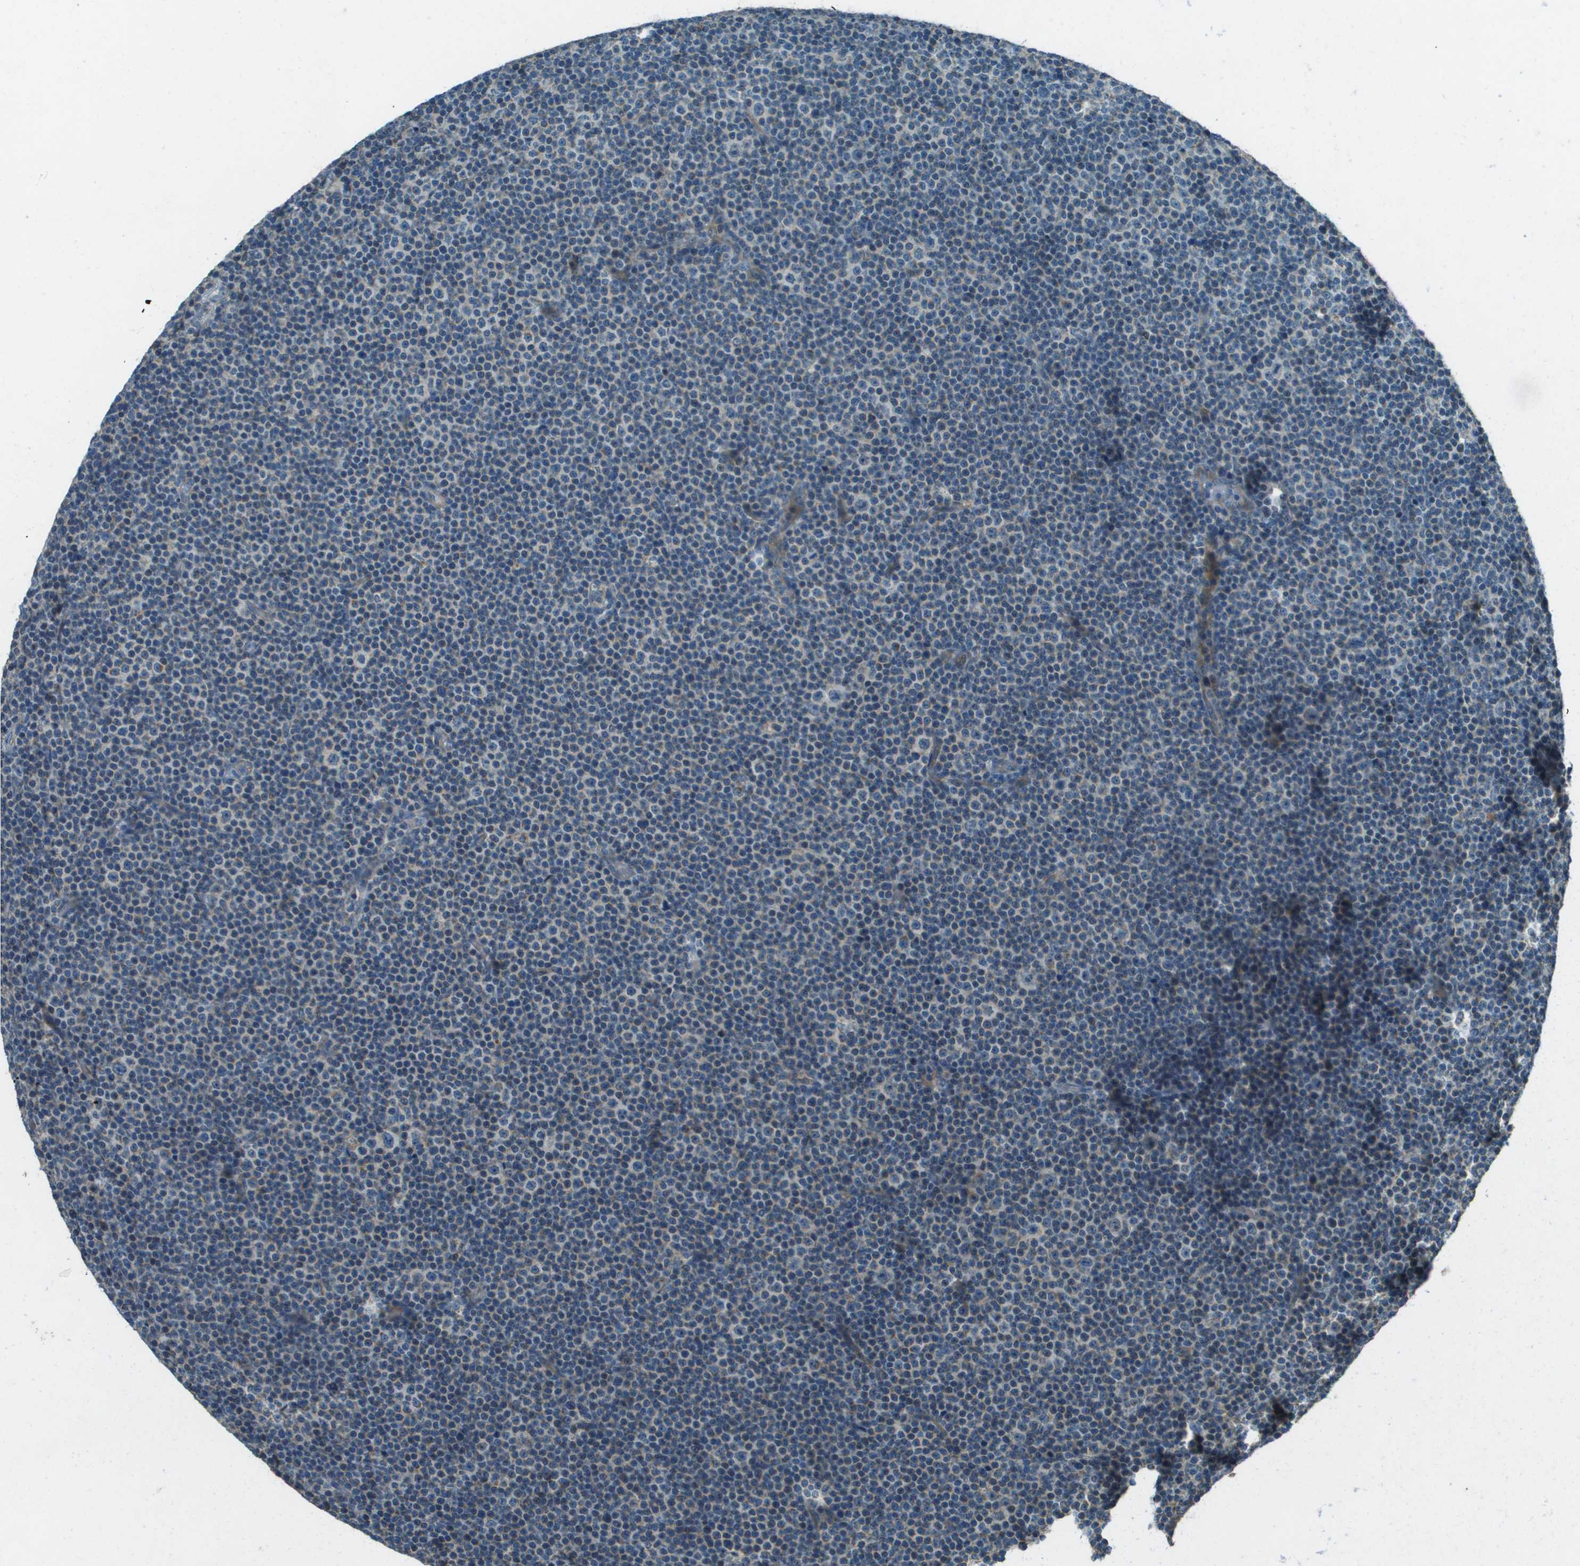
{"staining": {"intensity": "weak", "quantity": "<25%", "location": "cytoplasmic/membranous"}, "tissue": "lymphoma", "cell_type": "Tumor cells", "image_type": "cancer", "snomed": [{"axis": "morphology", "description": "Malignant lymphoma, non-Hodgkin's type, Low grade"}, {"axis": "topography", "description": "Lymph node"}], "caption": "There is no significant staining in tumor cells of lymphoma. (Stains: DAB (3,3'-diaminobenzidine) IHC with hematoxylin counter stain, Microscopy: brightfield microscopy at high magnification).", "gene": "MIGA1", "patient": {"sex": "female", "age": 67}}